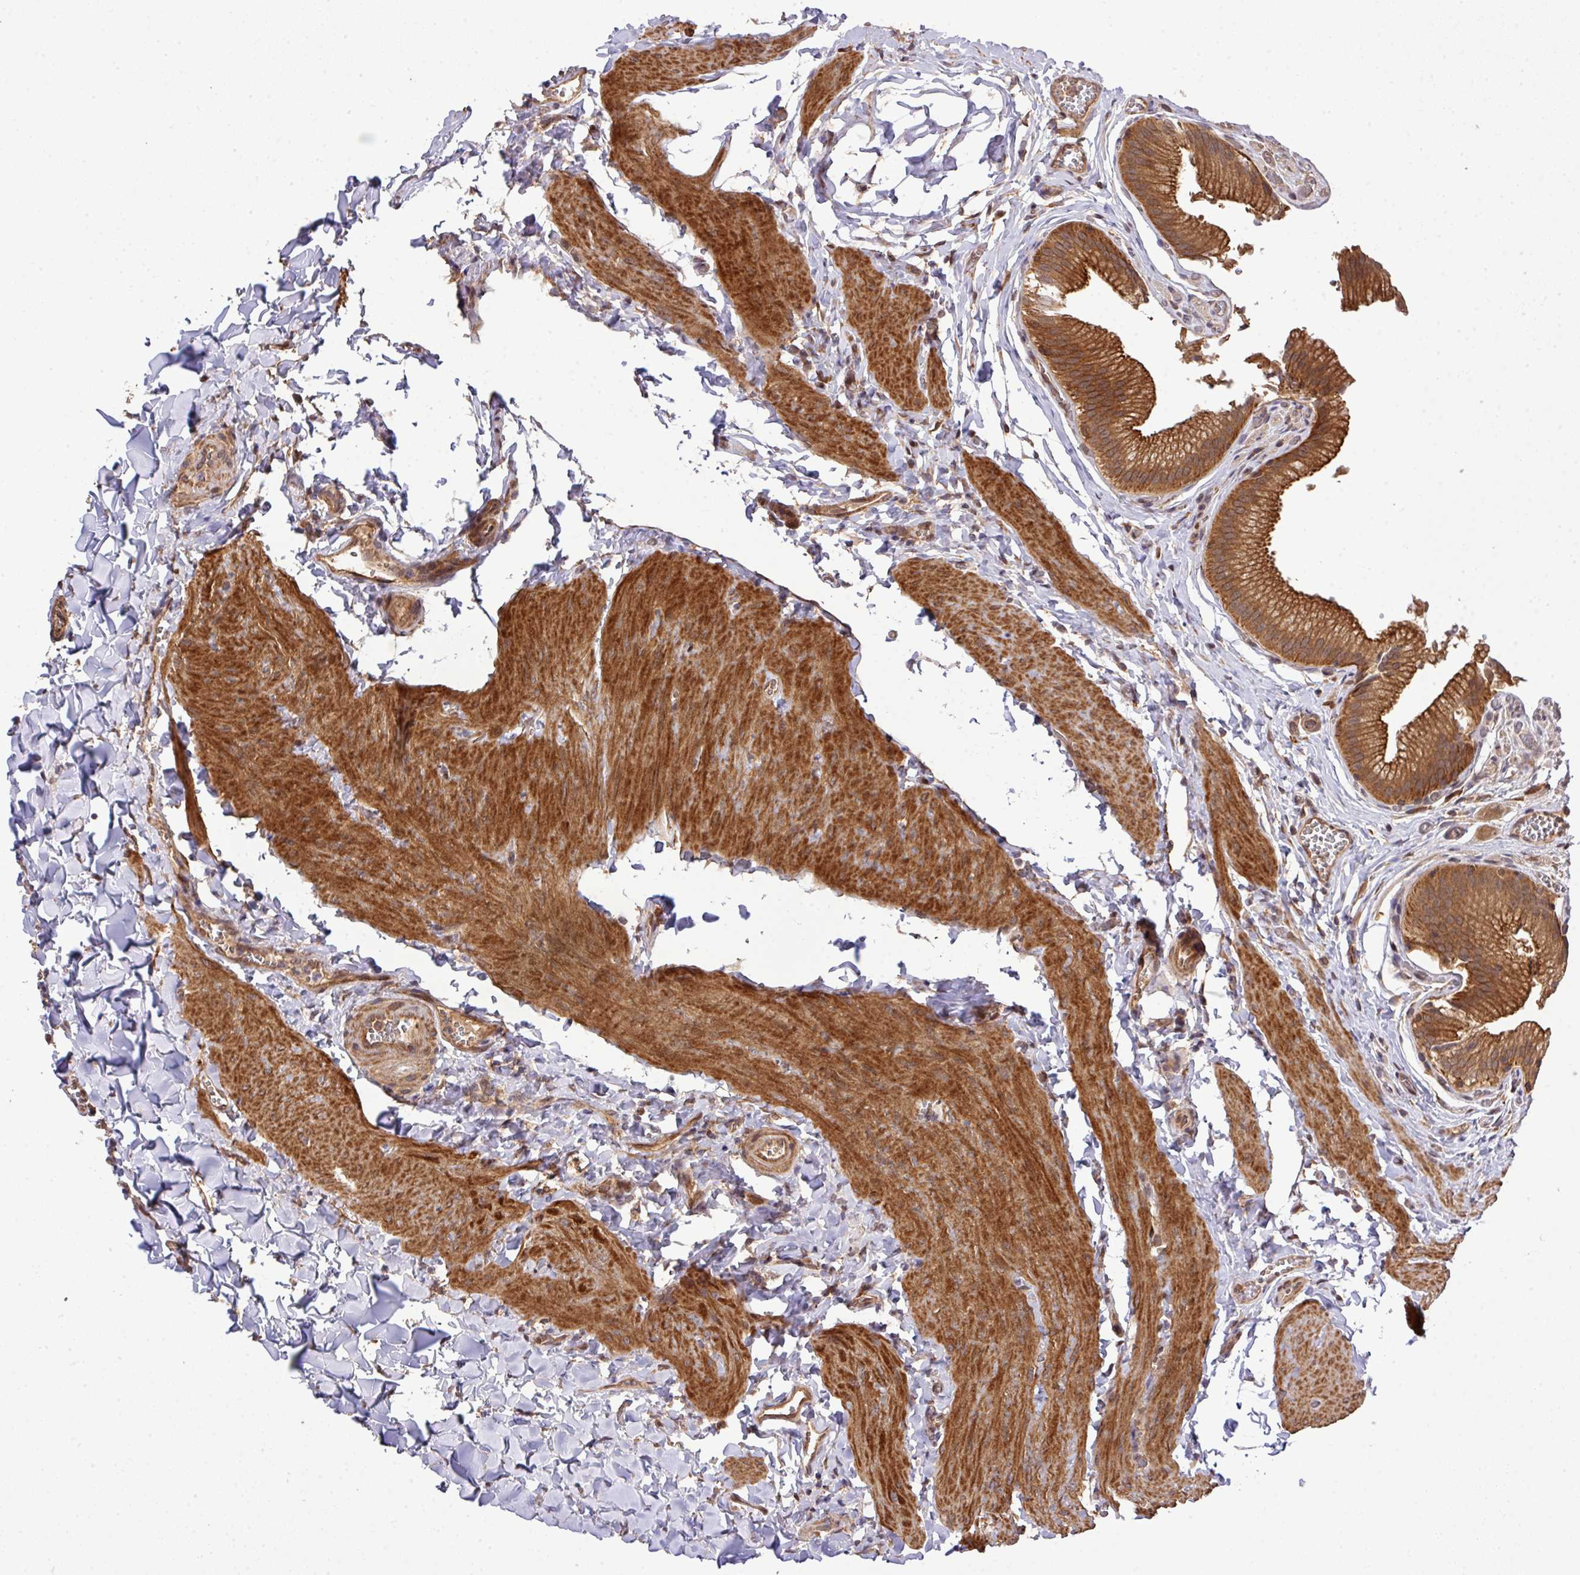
{"staining": {"intensity": "strong", "quantity": ">75%", "location": "cytoplasmic/membranous"}, "tissue": "gallbladder", "cell_type": "Glandular cells", "image_type": "normal", "snomed": [{"axis": "morphology", "description": "Normal tissue, NOS"}, {"axis": "topography", "description": "Gallbladder"}, {"axis": "topography", "description": "Peripheral nerve tissue"}], "caption": "Immunohistochemical staining of benign human gallbladder exhibits strong cytoplasmic/membranous protein positivity in about >75% of glandular cells.", "gene": "ARPIN", "patient": {"sex": "male", "age": 17}}